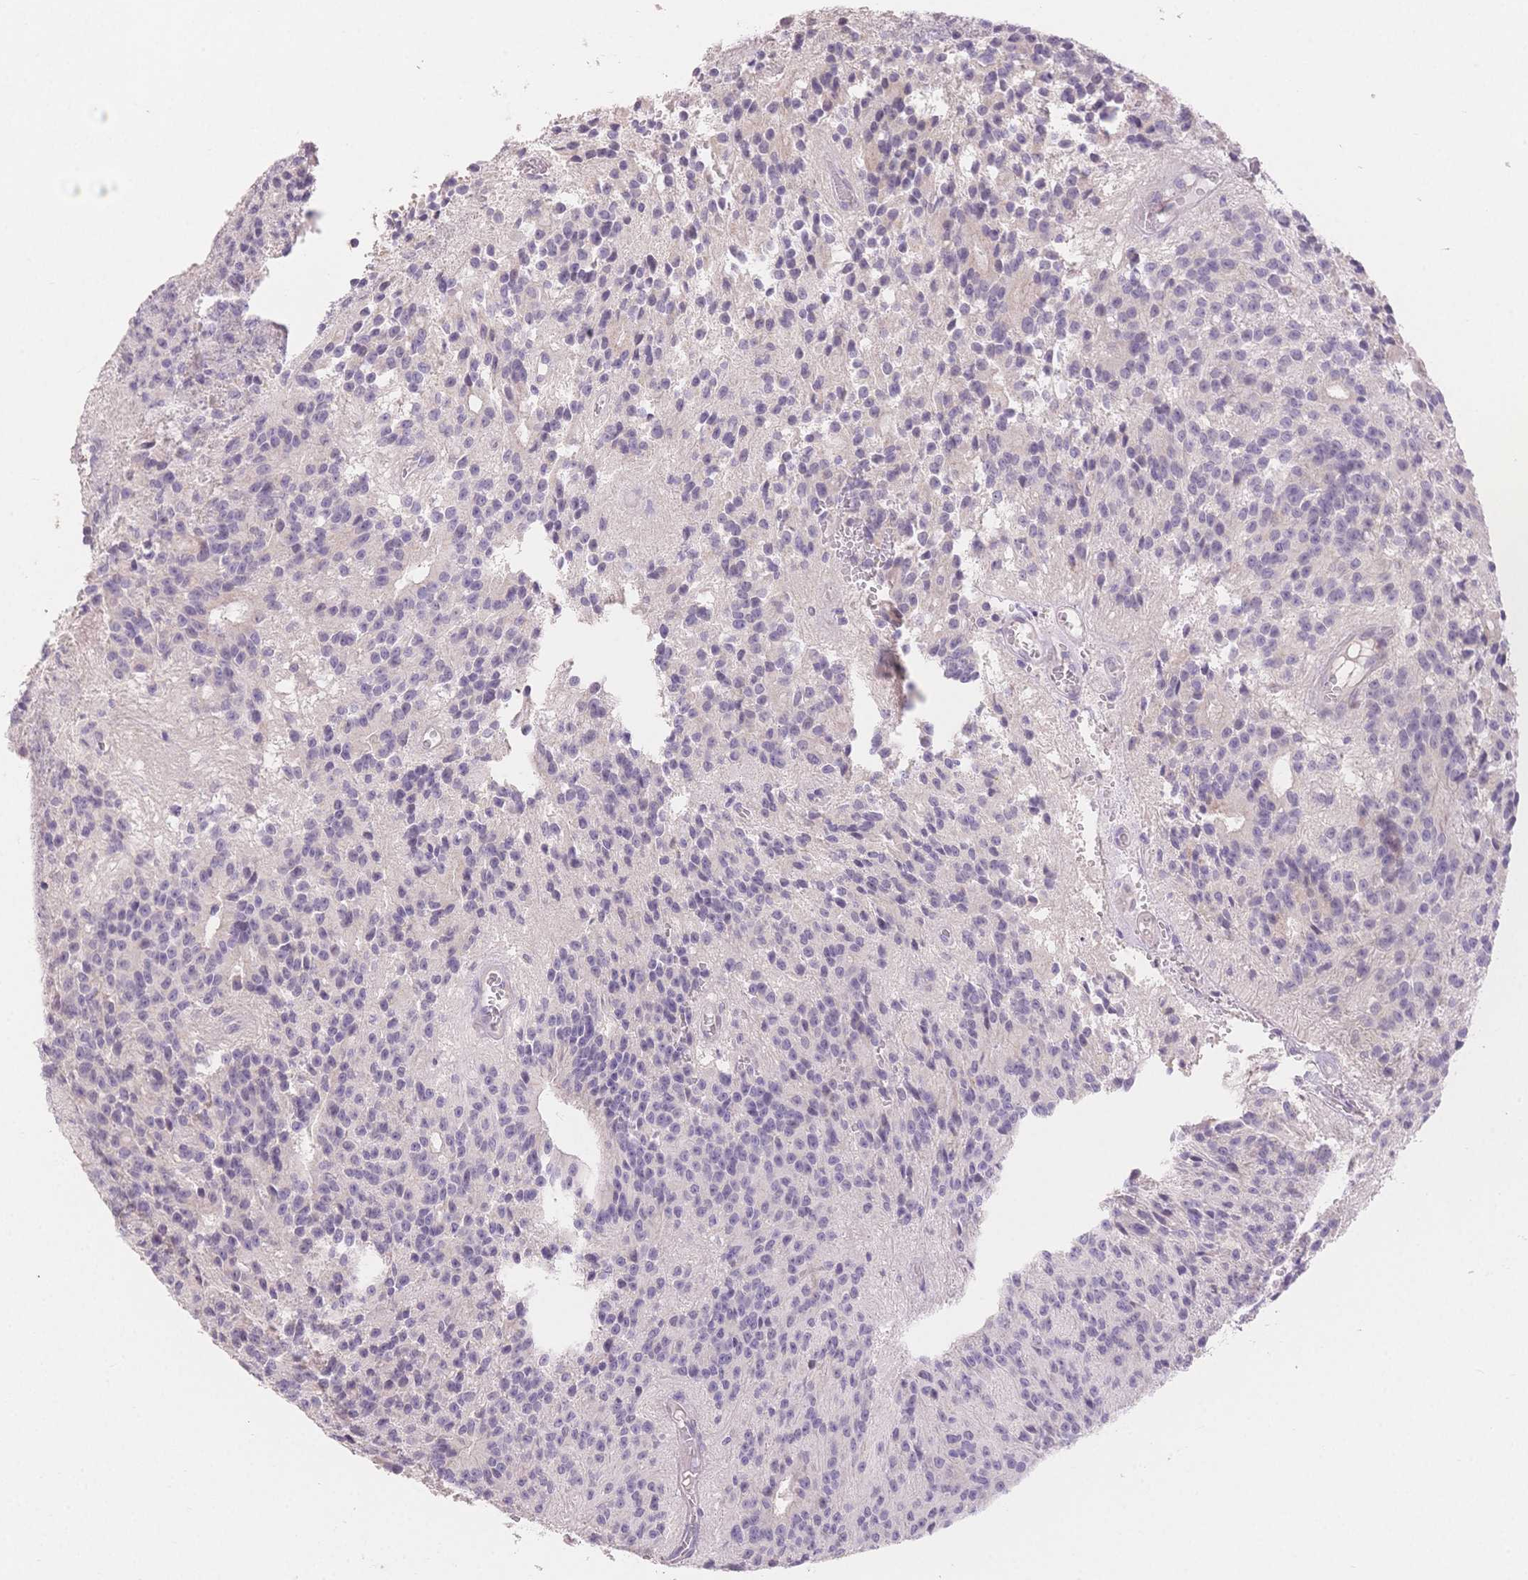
{"staining": {"intensity": "negative", "quantity": "none", "location": "none"}, "tissue": "glioma", "cell_type": "Tumor cells", "image_type": "cancer", "snomed": [{"axis": "morphology", "description": "Glioma, malignant, Low grade"}, {"axis": "topography", "description": "Brain"}], "caption": "DAB (3,3'-diaminobenzidine) immunohistochemical staining of human glioma exhibits no significant positivity in tumor cells.", "gene": "SUV39H2", "patient": {"sex": "male", "age": 31}}